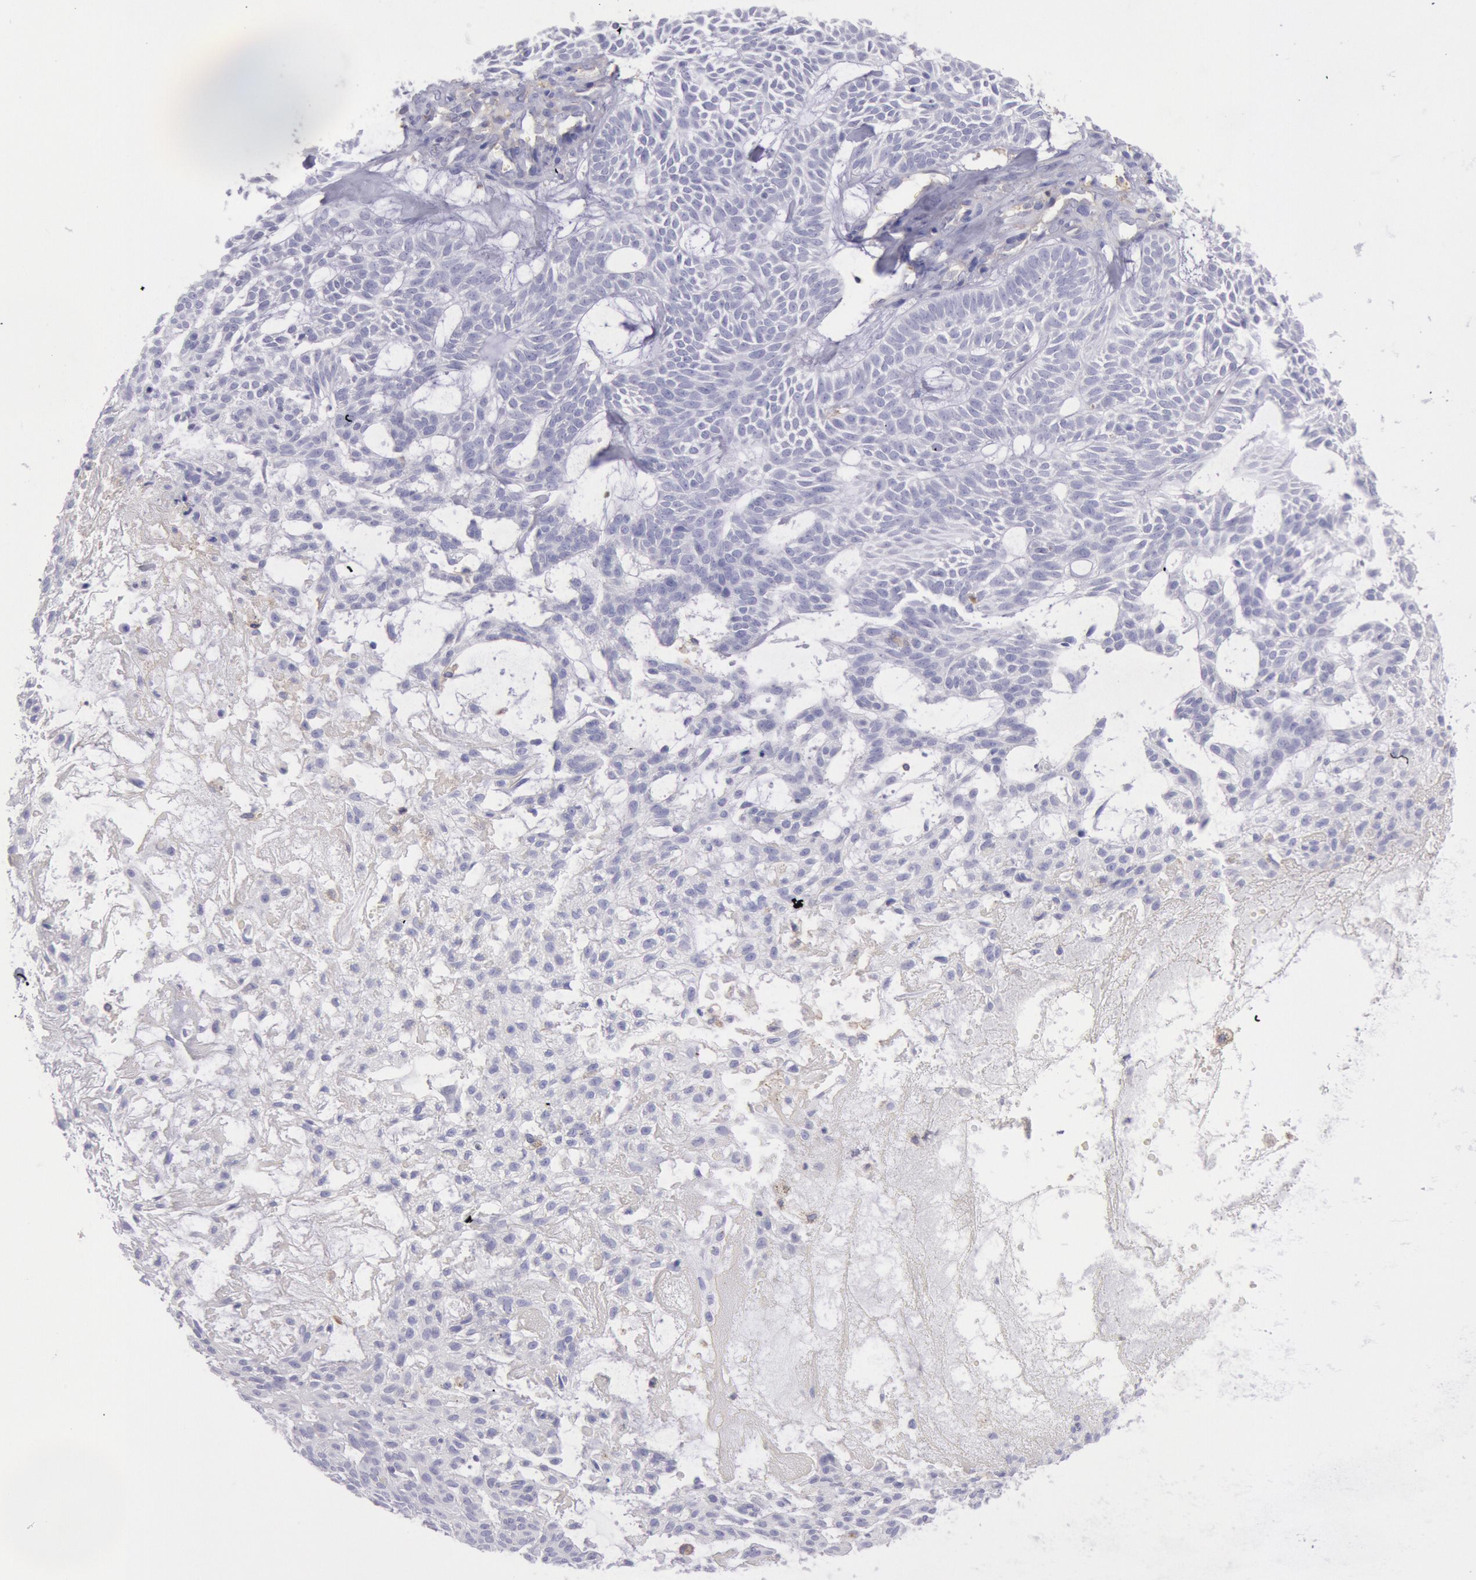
{"staining": {"intensity": "negative", "quantity": "none", "location": "none"}, "tissue": "skin cancer", "cell_type": "Tumor cells", "image_type": "cancer", "snomed": [{"axis": "morphology", "description": "Basal cell carcinoma"}, {"axis": "topography", "description": "Skin"}], "caption": "Immunohistochemistry (IHC) histopathology image of skin cancer stained for a protein (brown), which displays no staining in tumor cells.", "gene": "LYN", "patient": {"sex": "male", "age": 75}}